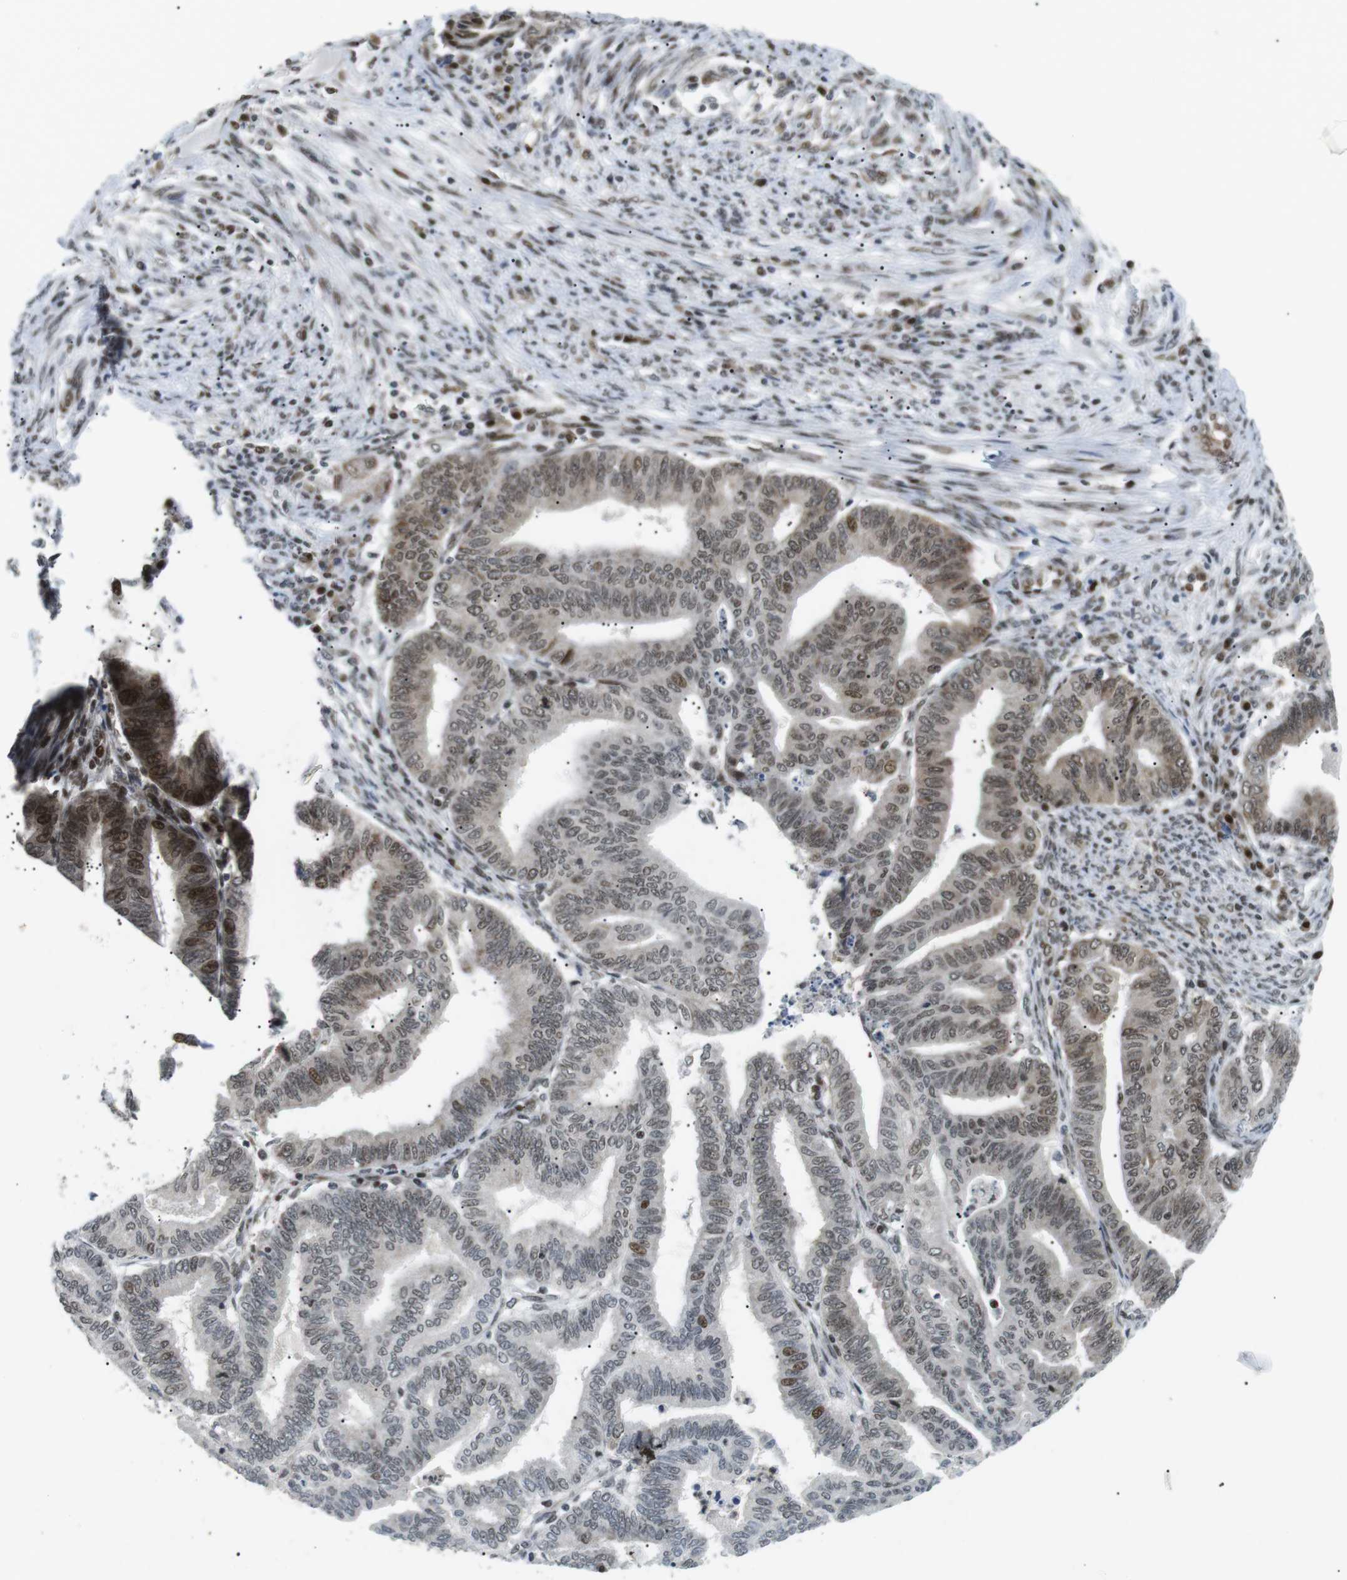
{"staining": {"intensity": "moderate", "quantity": "25%-75%", "location": "nuclear"}, "tissue": "endometrial cancer", "cell_type": "Tumor cells", "image_type": "cancer", "snomed": [{"axis": "morphology", "description": "Adenocarcinoma, NOS"}, {"axis": "topography", "description": "Endometrium"}], "caption": "Immunohistochemical staining of endometrial cancer shows moderate nuclear protein expression in about 25%-75% of tumor cells.", "gene": "CDC27", "patient": {"sex": "female", "age": 79}}